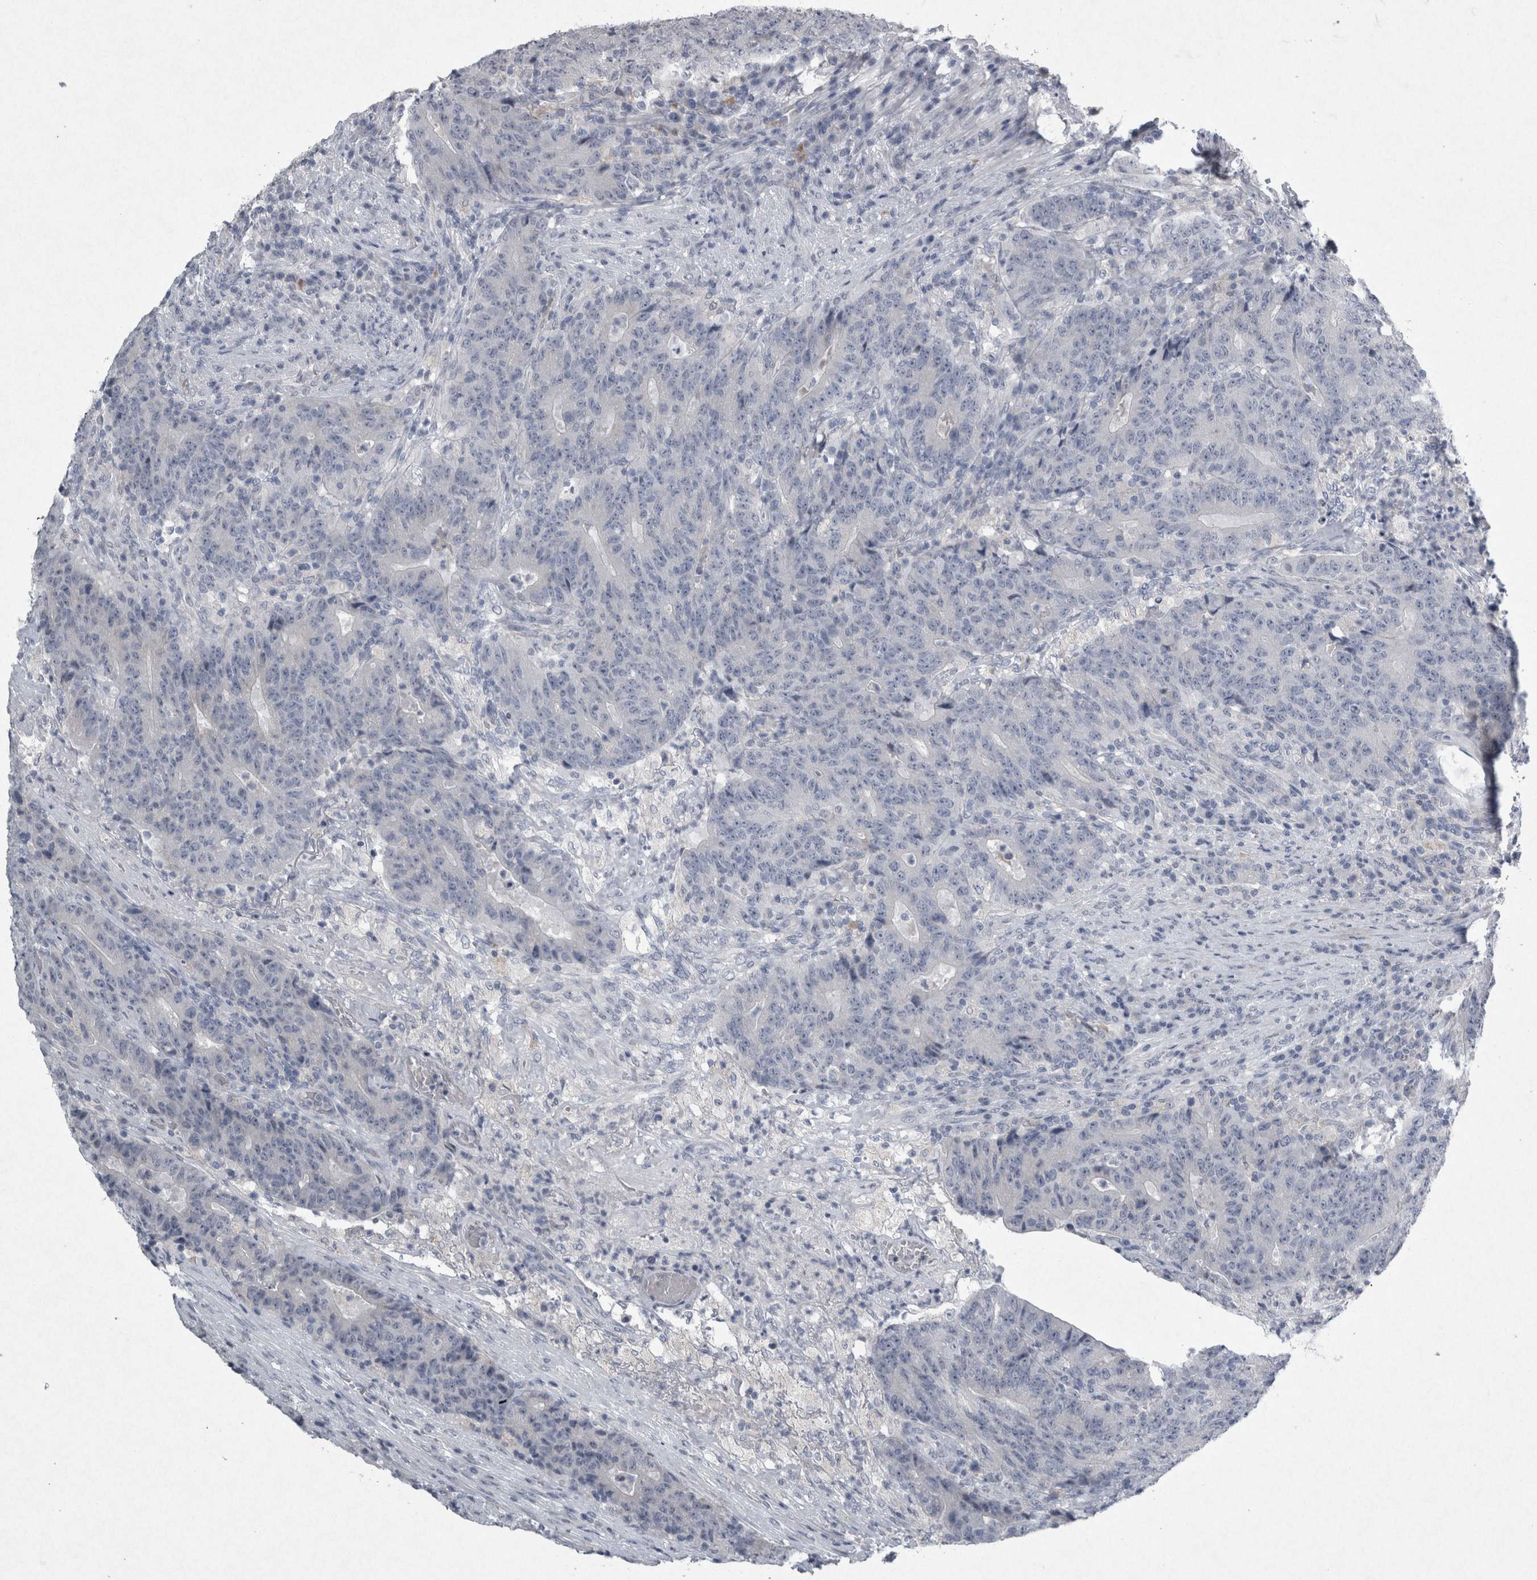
{"staining": {"intensity": "negative", "quantity": "none", "location": "none"}, "tissue": "colorectal cancer", "cell_type": "Tumor cells", "image_type": "cancer", "snomed": [{"axis": "morphology", "description": "Normal tissue, NOS"}, {"axis": "morphology", "description": "Adenocarcinoma, NOS"}, {"axis": "topography", "description": "Colon"}], "caption": "A high-resolution histopathology image shows immunohistochemistry (IHC) staining of colorectal adenocarcinoma, which exhibits no significant expression in tumor cells. The staining was performed using DAB (3,3'-diaminobenzidine) to visualize the protein expression in brown, while the nuclei were stained in blue with hematoxylin (Magnification: 20x).", "gene": "PDX1", "patient": {"sex": "female", "age": 75}}